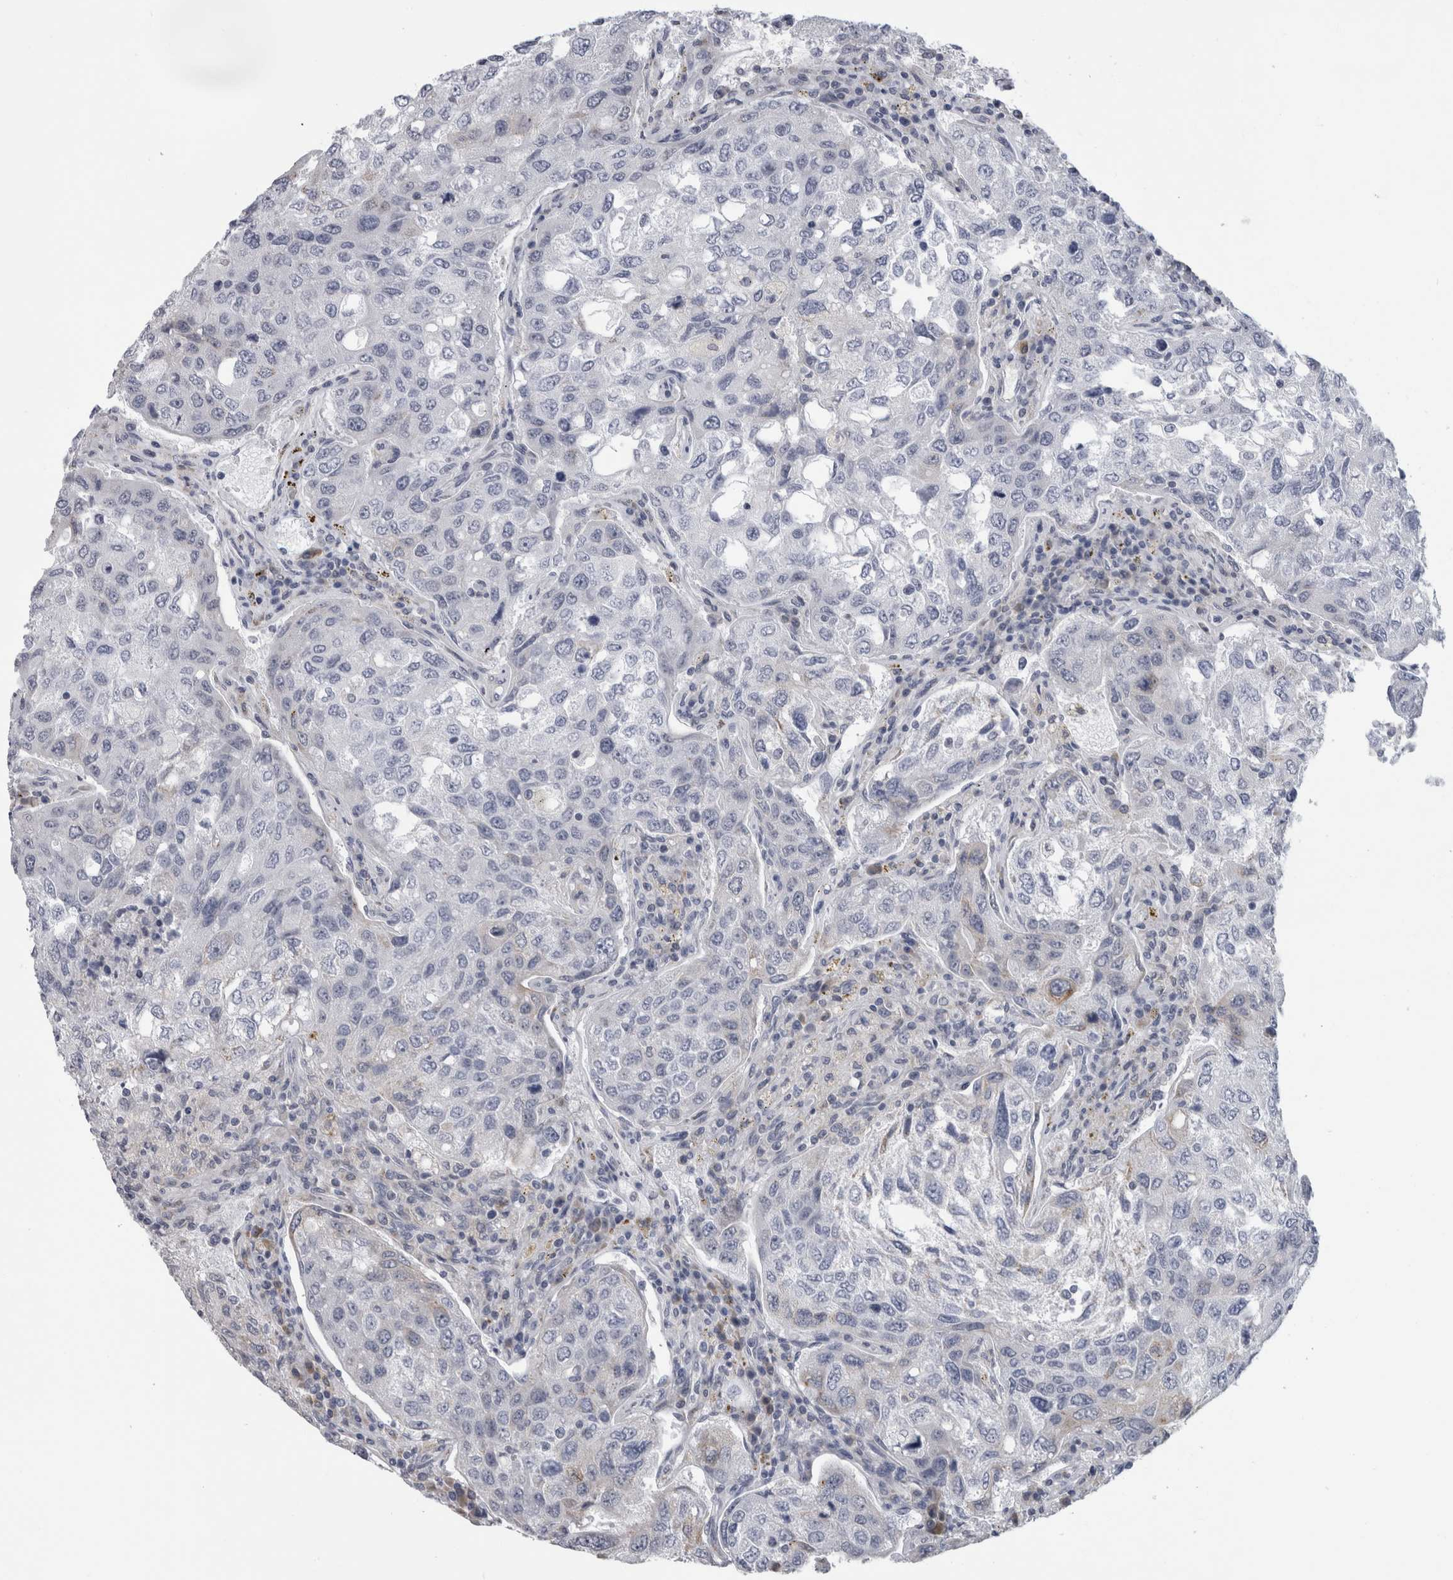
{"staining": {"intensity": "negative", "quantity": "none", "location": "none"}, "tissue": "urothelial cancer", "cell_type": "Tumor cells", "image_type": "cancer", "snomed": [{"axis": "morphology", "description": "Urothelial carcinoma, High grade"}, {"axis": "topography", "description": "Lymph node"}, {"axis": "topography", "description": "Urinary bladder"}], "caption": "The photomicrograph displays no staining of tumor cells in urothelial cancer.", "gene": "TMEM242", "patient": {"sex": "male", "age": 51}}